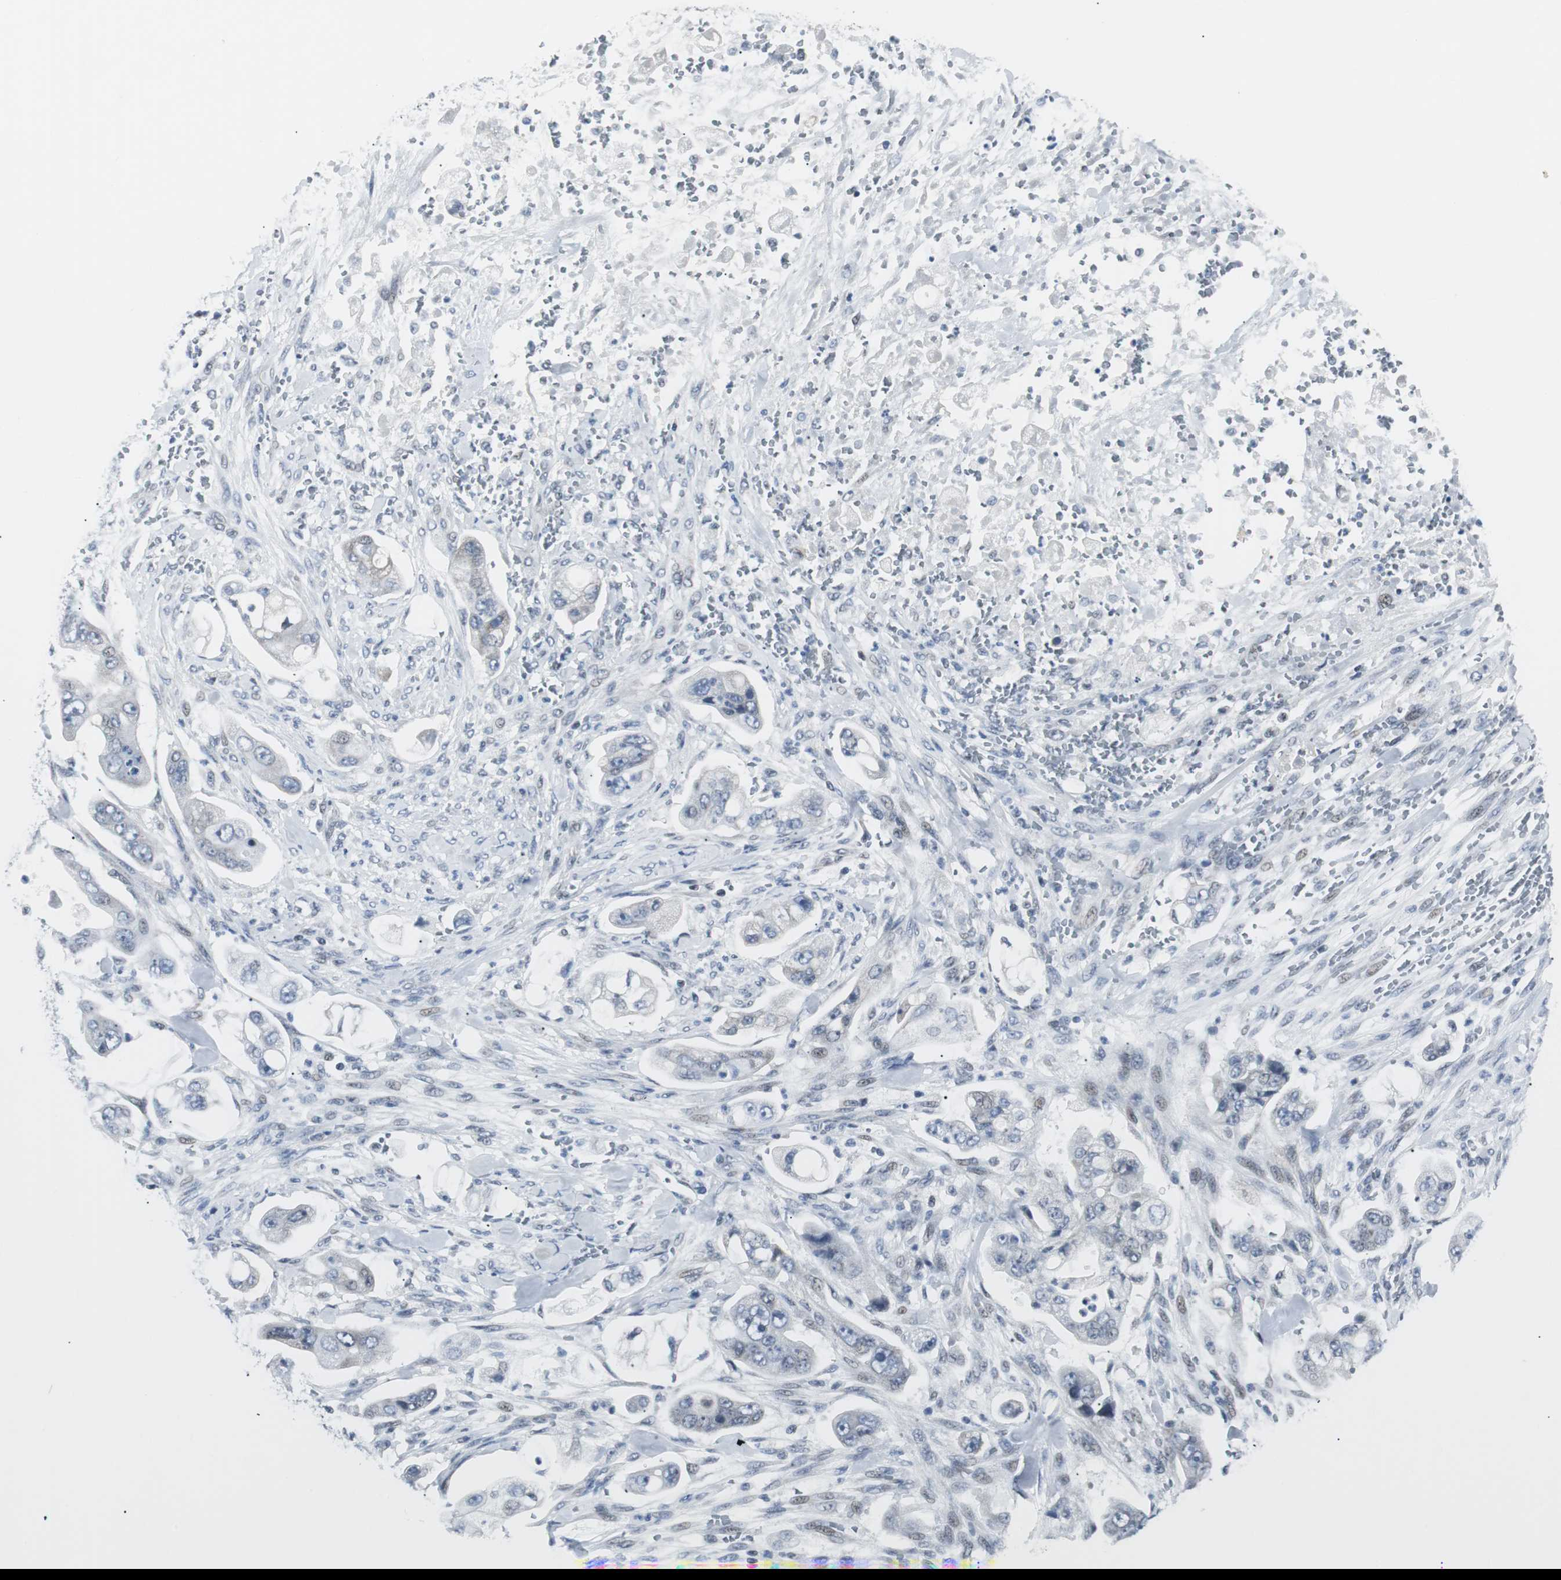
{"staining": {"intensity": "weak", "quantity": "<25%", "location": "nuclear"}, "tissue": "stomach cancer", "cell_type": "Tumor cells", "image_type": "cancer", "snomed": [{"axis": "morphology", "description": "Adenocarcinoma, NOS"}, {"axis": "topography", "description": "Stomach"}], "caption": "A high-resolution histopathology image shows IHC staining of stomach cancer, which shows no significant expression in tumor cells.", "gene": "MTA1", "patient": {"sex": "male", "age": 62}}